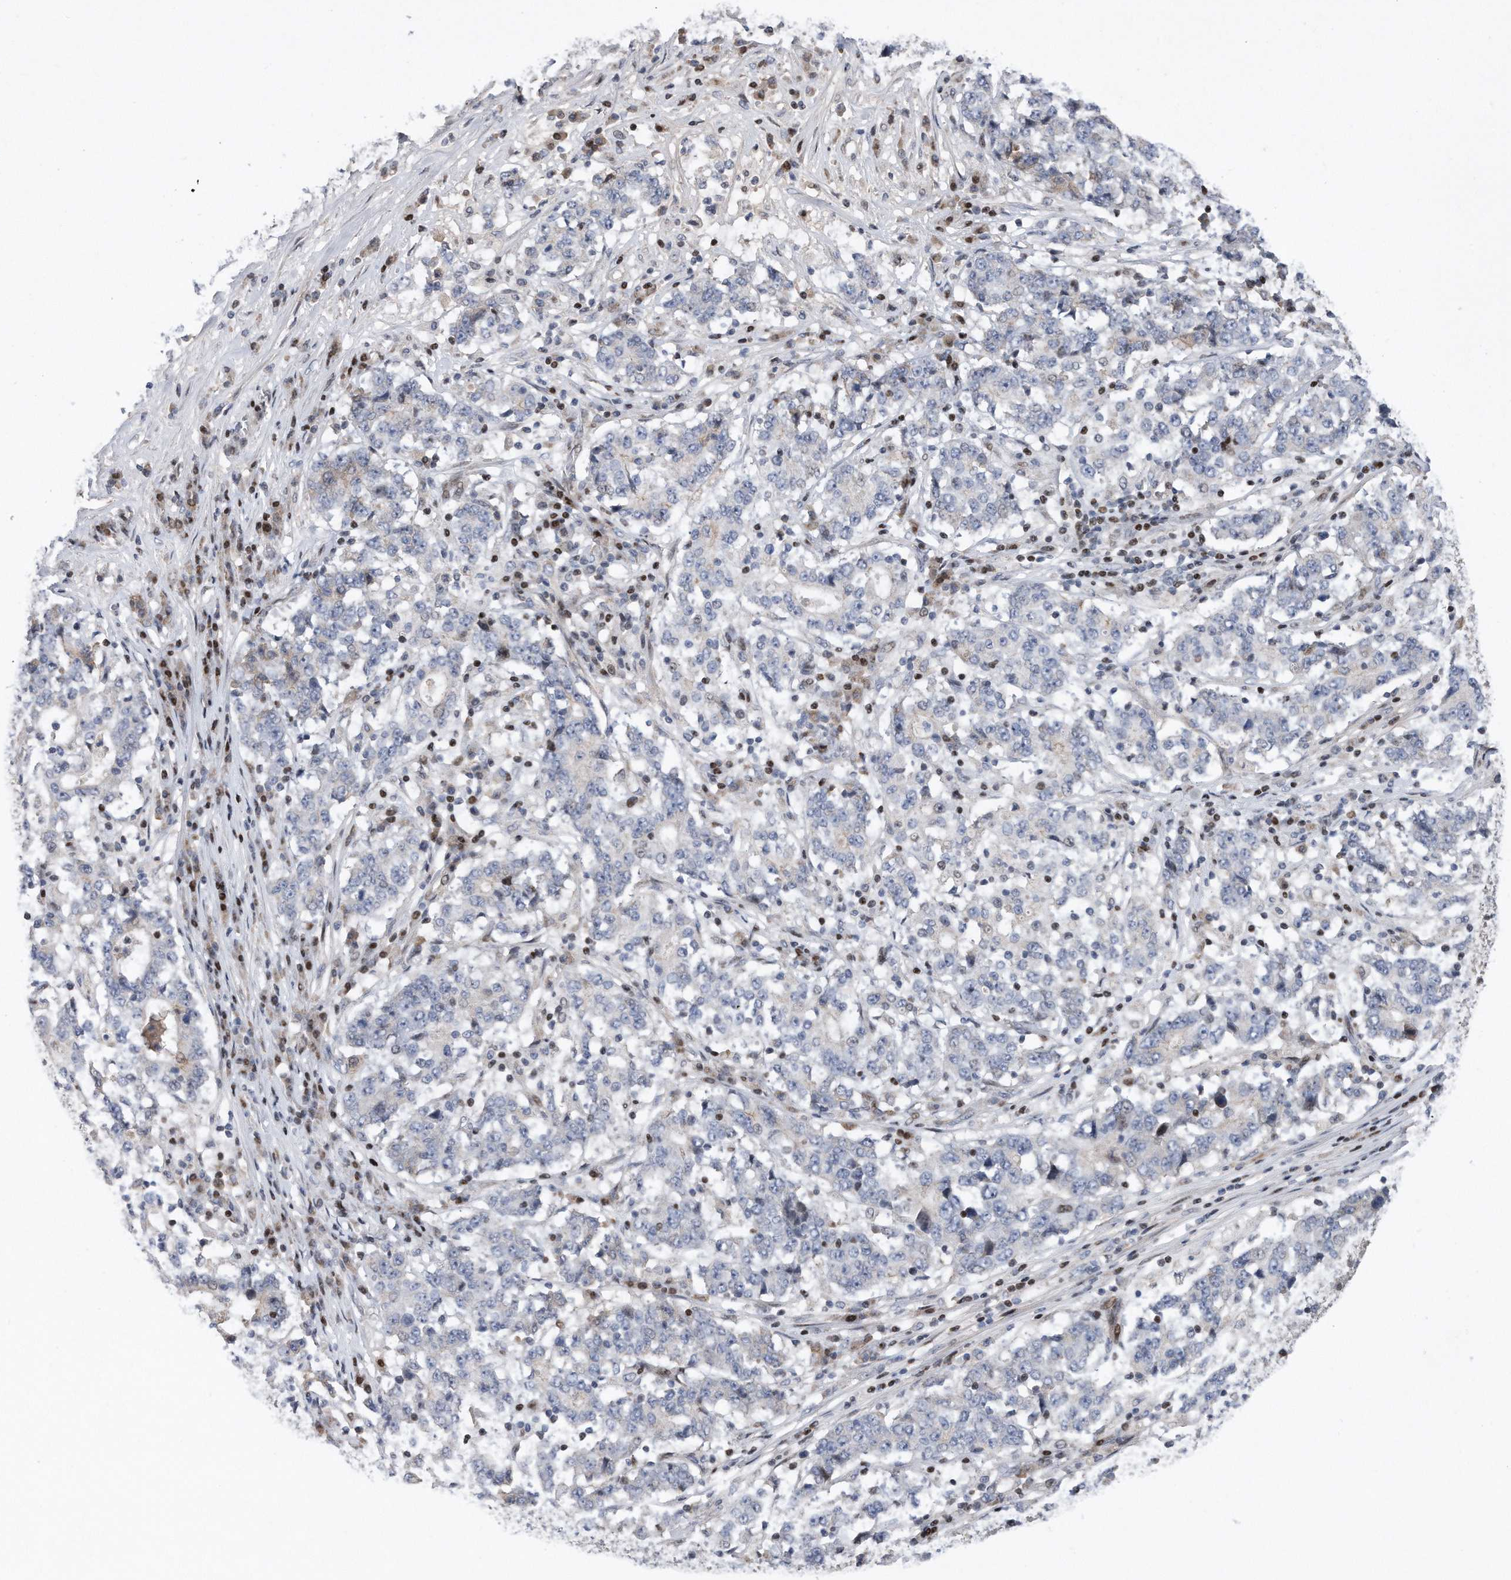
{"staining": {"intensity": "negative", "quantity": "none", "location": "none"}, "tissue": "stomach cancer", "cell_type": "Tumor cells", "image_type": "cancer", "snomed": [{"axis": "morphology", "description": "Adenocarcinoma, NOS"}, {"axis": "topography", "description": "Stomach"}], "caption": "Stomach cancer (adenocarcinoma) stained for a protein using immunohistochemistry (IHC) exhibits no positivity tumor cells.", "gene": "CDH12", "patient": {"sex": "male", "age": 59}}